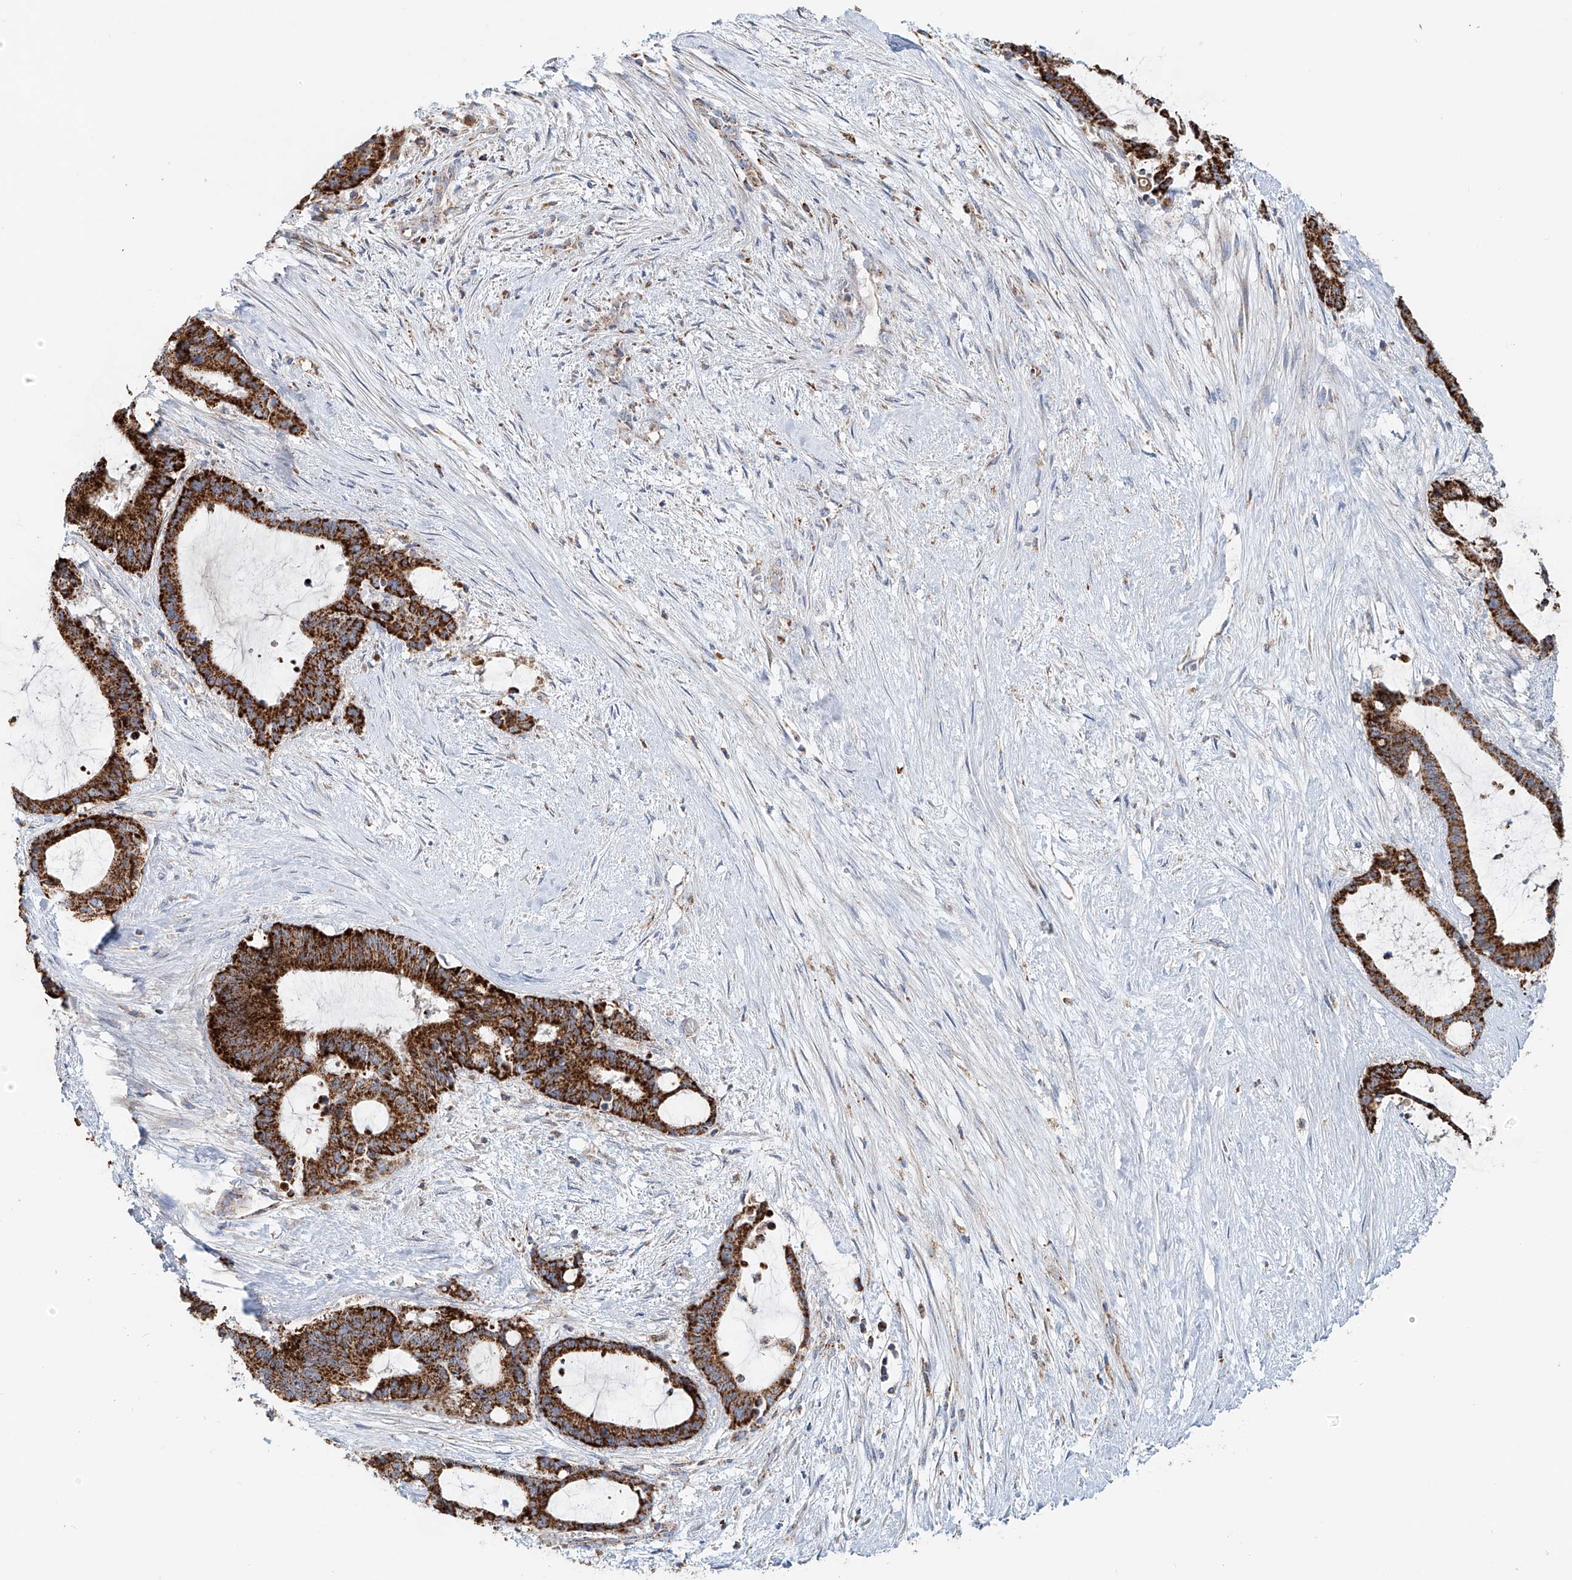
{"staining": {"intensity": "strong", "quantity": ">75%", "location": "cytoplasmic/membranous"}, "tissue": "liver cancer", "cell_type": "Tumor cells", "image_type": "cancer", "snomed": [{"axis": "morphology", "description": "Normal tissue, NOS"}, {"axis": "morphology", "description": "Cholangiocarcinoma"}, {"axis": "topography", "description": "Liver"}, {"axis": "topography", "description": "Peripheral nerve tissue"}], "caption": "Liver cancer stained with a protein marker displays strong staining in tumor cells.", "gene": "CARD10", "patient": {"sex": "female", "age": 73}}